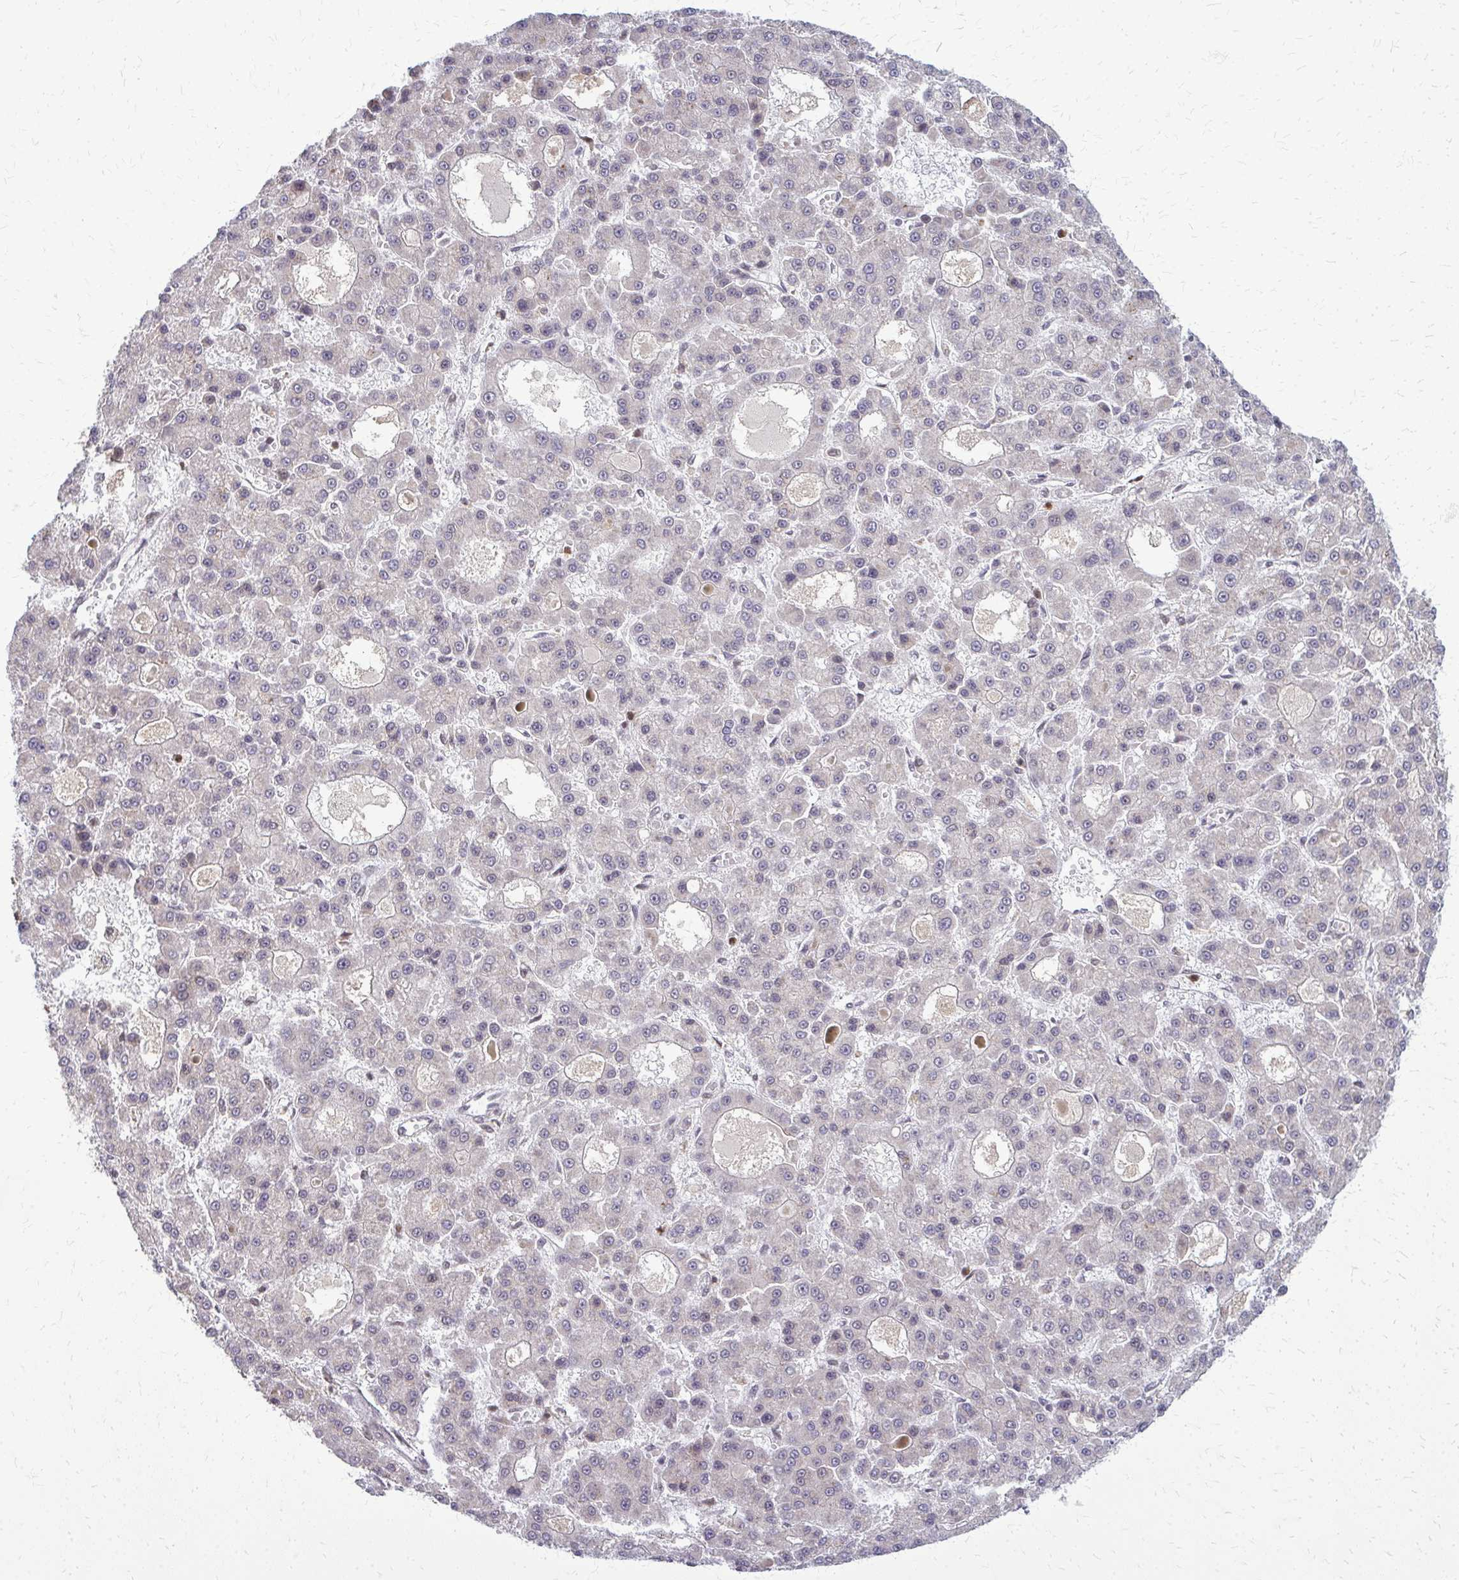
{"staining": {"intensity": "negative", "quantity": "none", "location": "none"}, "tissue": "liver cancer", "cell_type": "Tumor cells", "image_type": "cancer", "snomed": [{"axis": "morphology", "description": "Carcinoma, Hepatocellular, NOS"}, {"axis": "topography", "description": "Liver"}], "caption": "High magnification brightfield microscopy of liver cancer (hepatocellular carcinoma) stained with DAB (3,3'-diaminobenzidine) (brown) and counterstained with hematoxylin (blue): tumor cells show no significant positivity.", "gene": "HDAC3", "patient": {"sex": "male", "age": 70}}